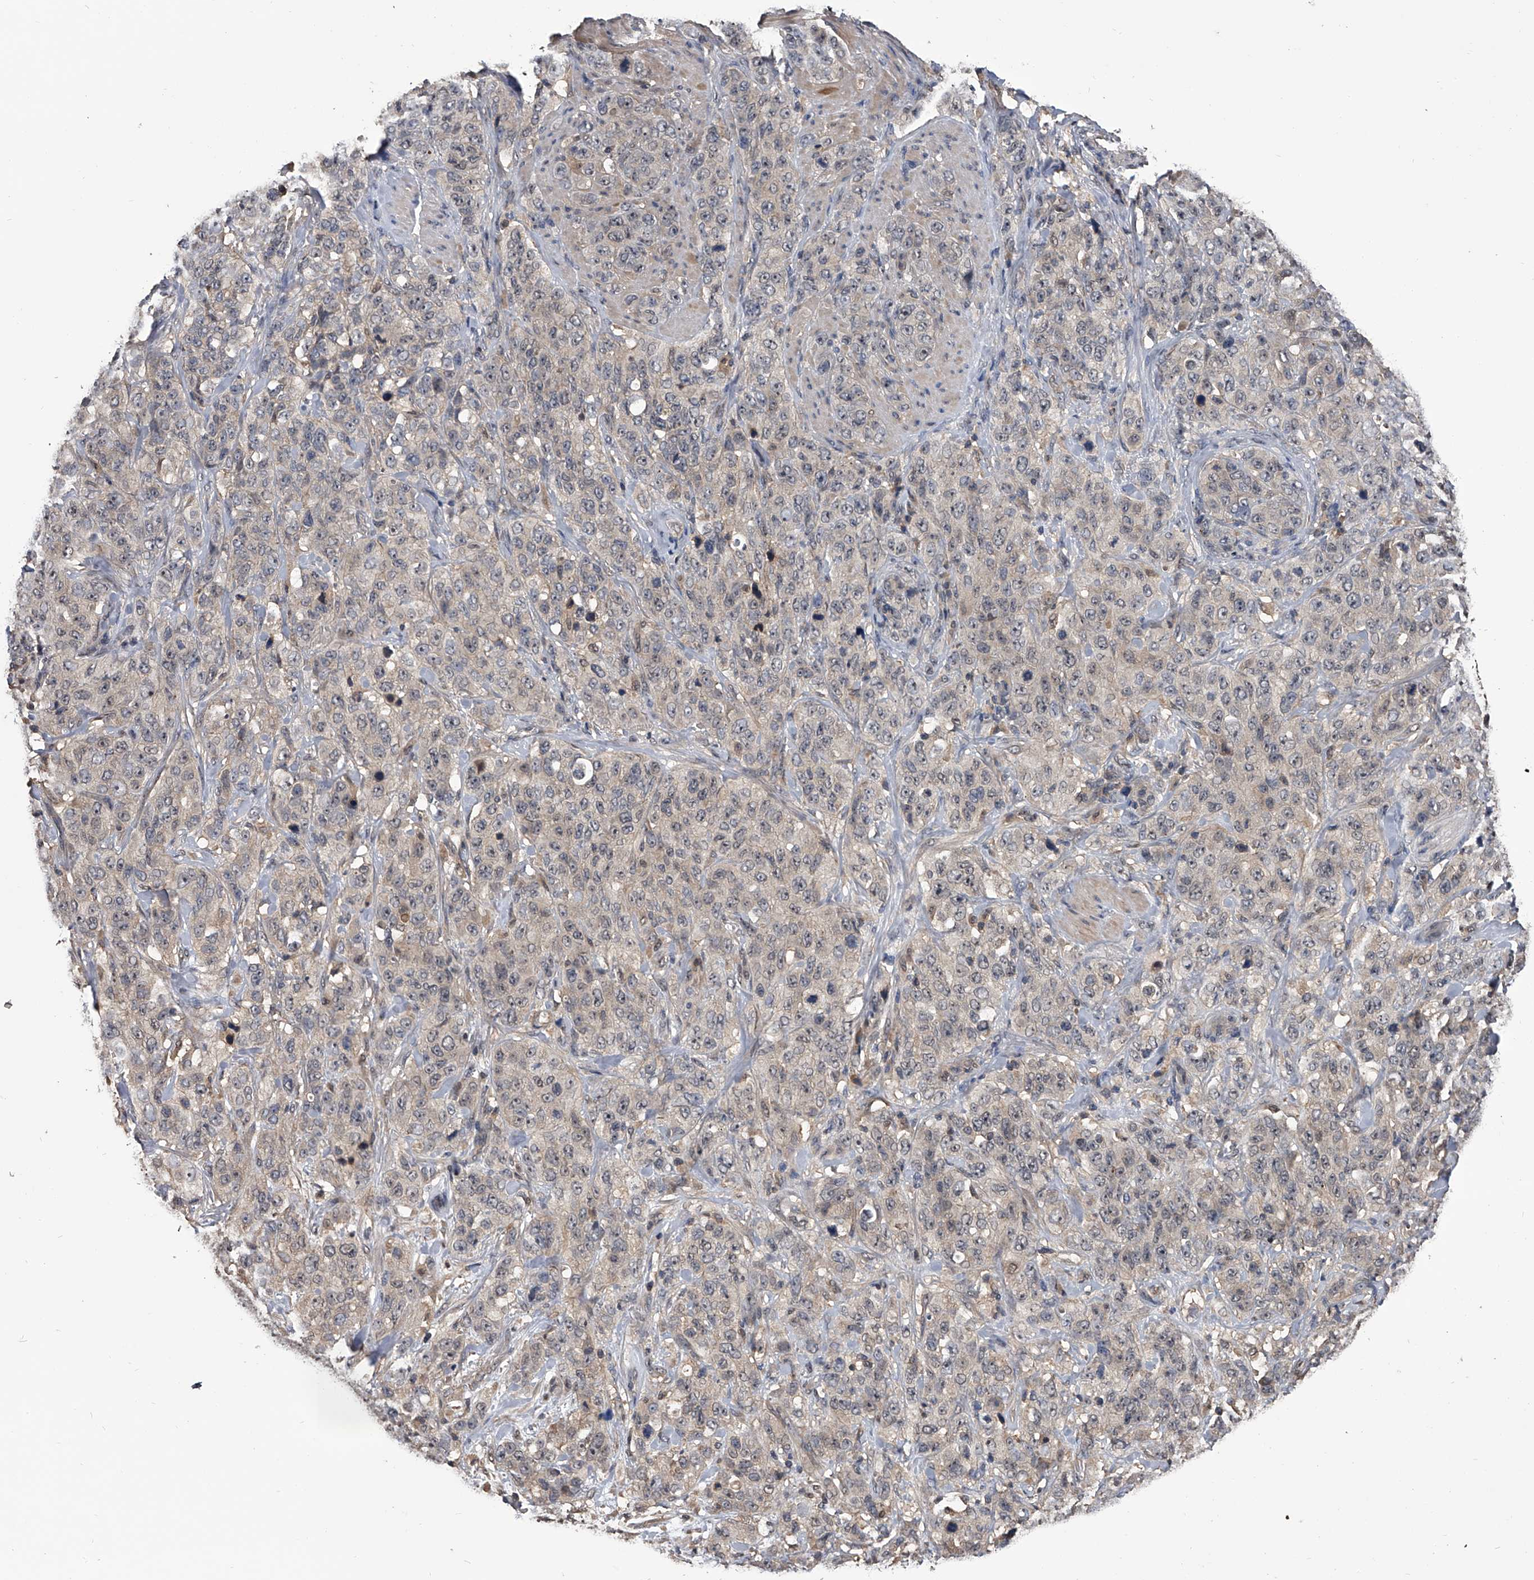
{"staining": {"intensity": "negative", "quantity": "none", "location": "none"}, "tissue": "stomach cancer", "cell_type": "Tumor cells", "image_type": "cancer", "snomed": [{"axis": "morphology", "description": "Adenocarcinoma, NOS"}, {"axis": "topography", "description": "Stomach"}], "caption": "The image reveals no staining of tumor cells in stomach cancer (adenocarcinoma).", "gene": "EFCAB7", "patient": {"sex": "male", "age": 48}}